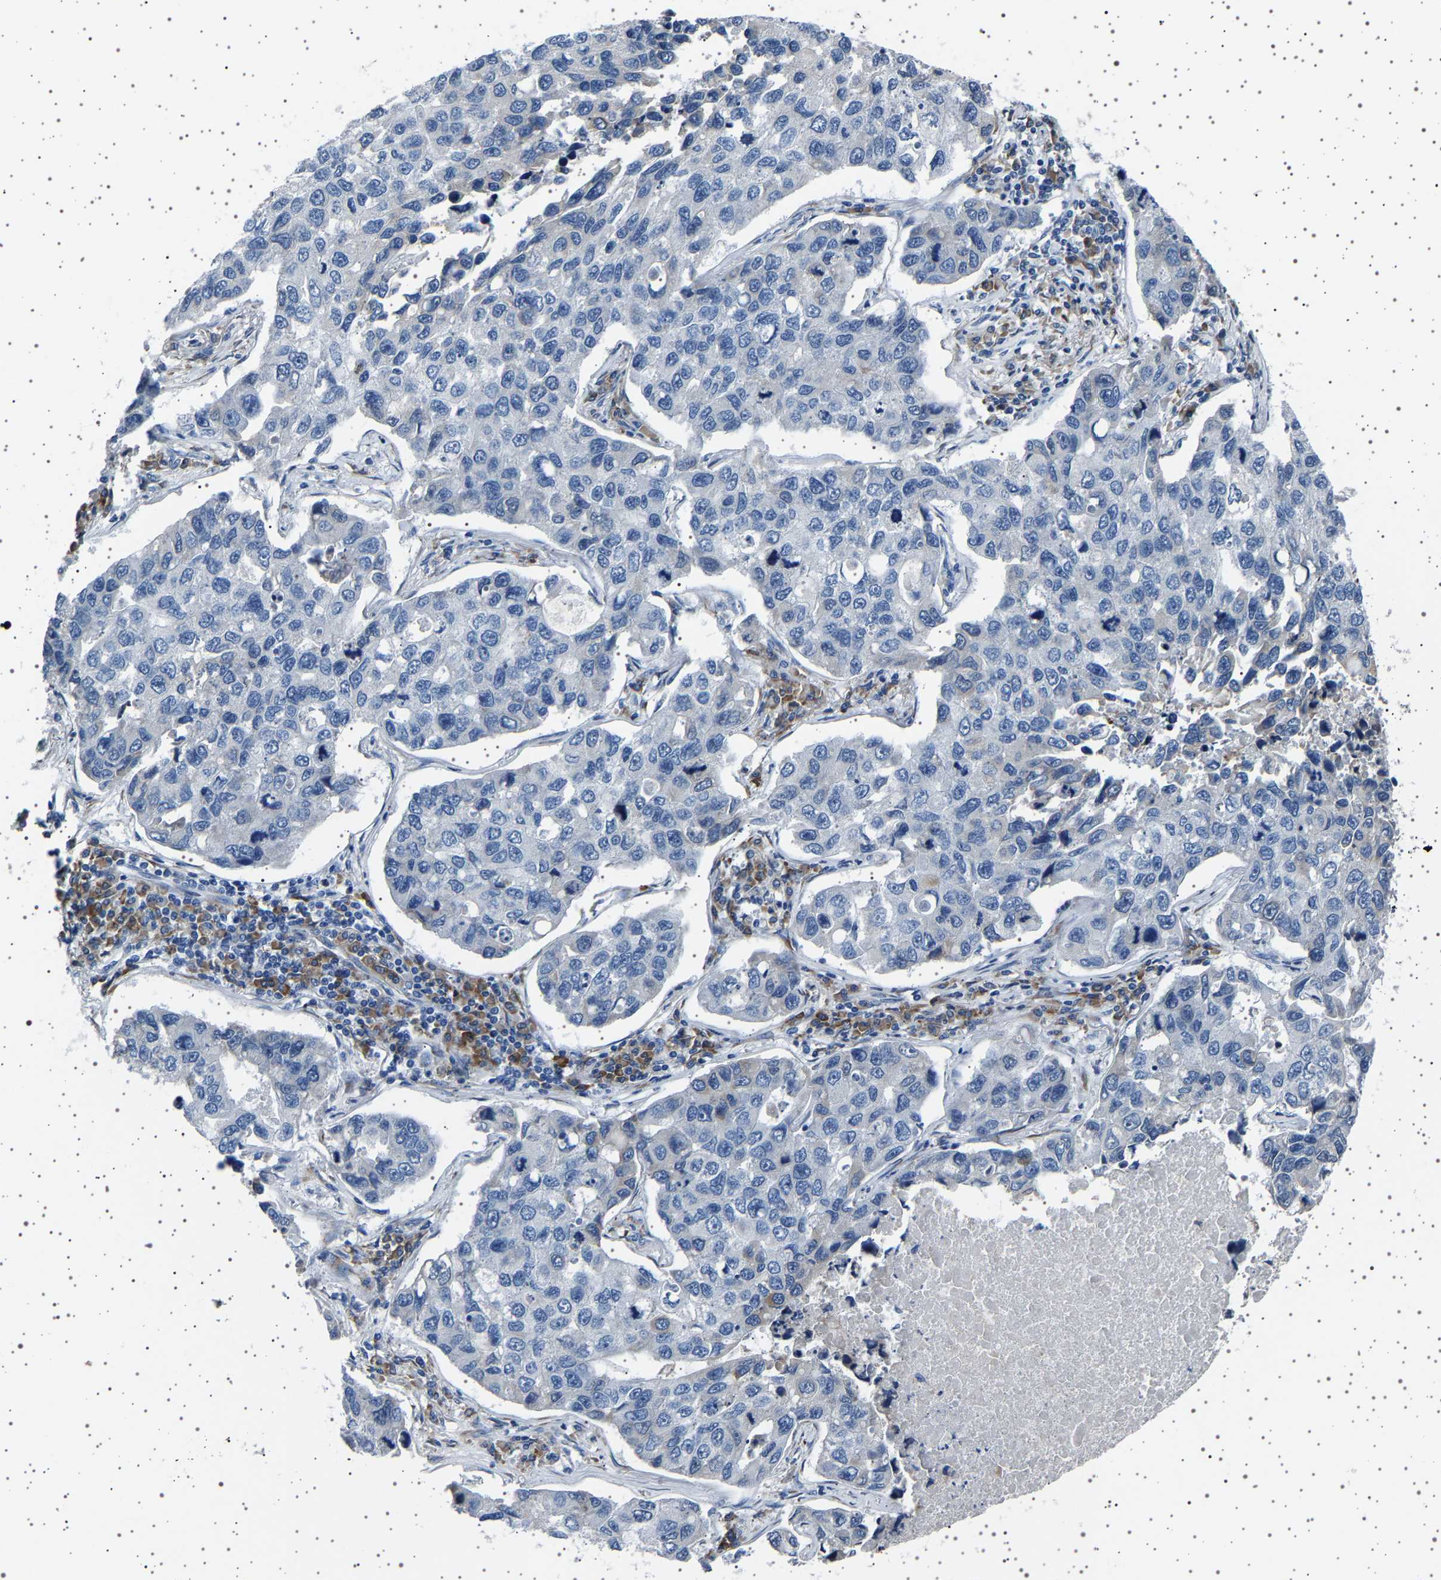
{"staining": {"intensity": "negative", "quantity": "none", "location": "none"}, "tissue": "lung cancer", "cell_type": "Tumor cells", "image_type": "cancer", "snomed": [{"axis": "morphology", "description": "Adenocarcinoma, NOS"}, {"axis": "topography", "description": "Lung"}], "caption": "An image of lung cancer stained for a protein demonstrates no brown staining in tumor cells. (Stains: DAB (3,3'-diaminobenzidine) immunohistochemistry (IHC) with hematoxylin counter stain, Microscopy: brightfield microscopy at high magnification).", "gene": "FTCD", "patient": {"sex": "male", "age": 64}}